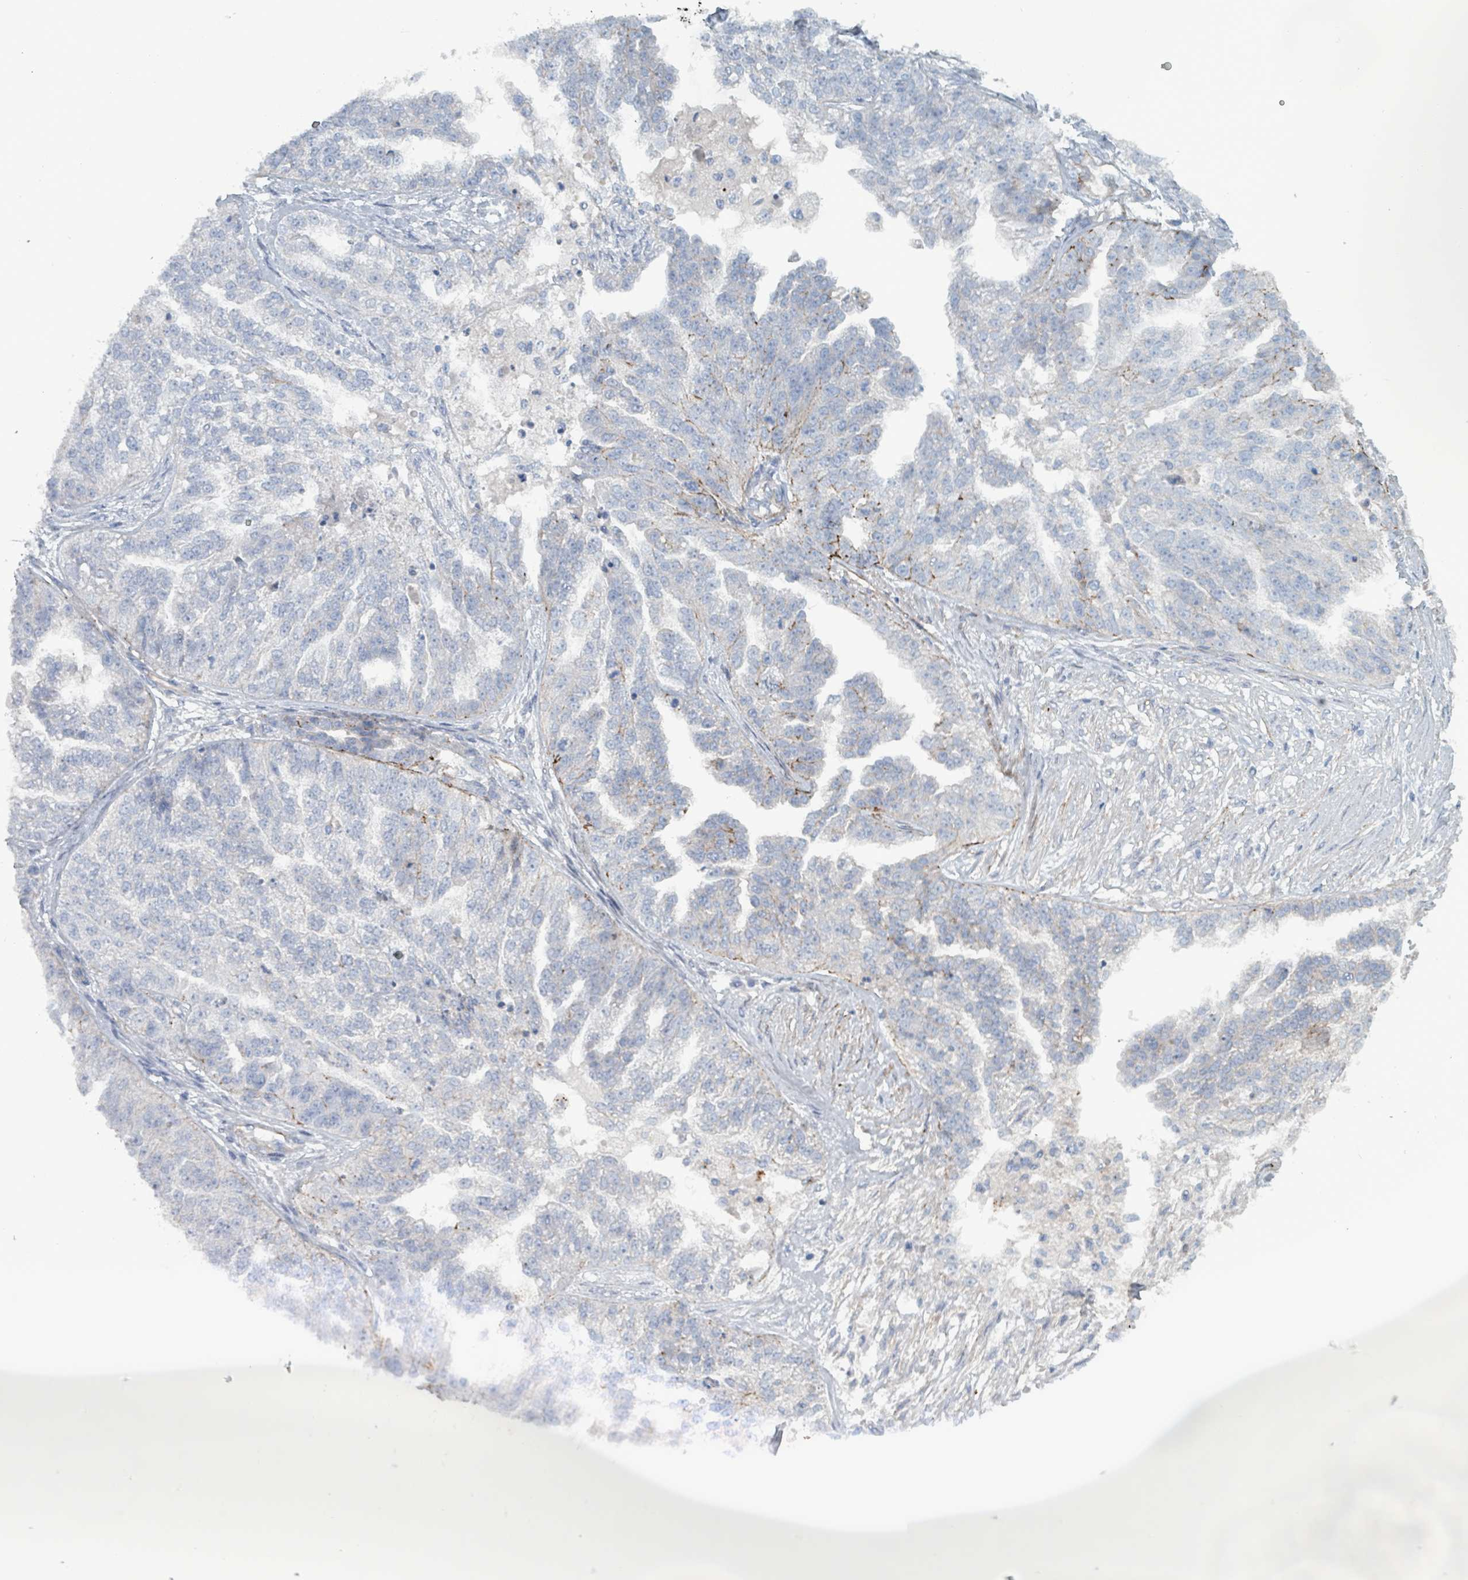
{"staining": {"intensity": "negative", "quantity": "none", "location": "none"}, "tissue": "ovarian cancer", "cell_type": "Tumor cells", "image_type": "cancer", "snomed": [{"axis": "morphology", "description": "Cystadenocarcinoma, serous, NOS"}, {"axis": "topography", "description": "Ovary"}], "caption": "Immunohistochemistry (IHC) histopathology image of neoplastic tissue: ovarian cancer stained with DAB exhibits no significant protein positivity in tumor cells.", "gene": "TAAR5", "patient": {"sex": "female", "age": 58}}